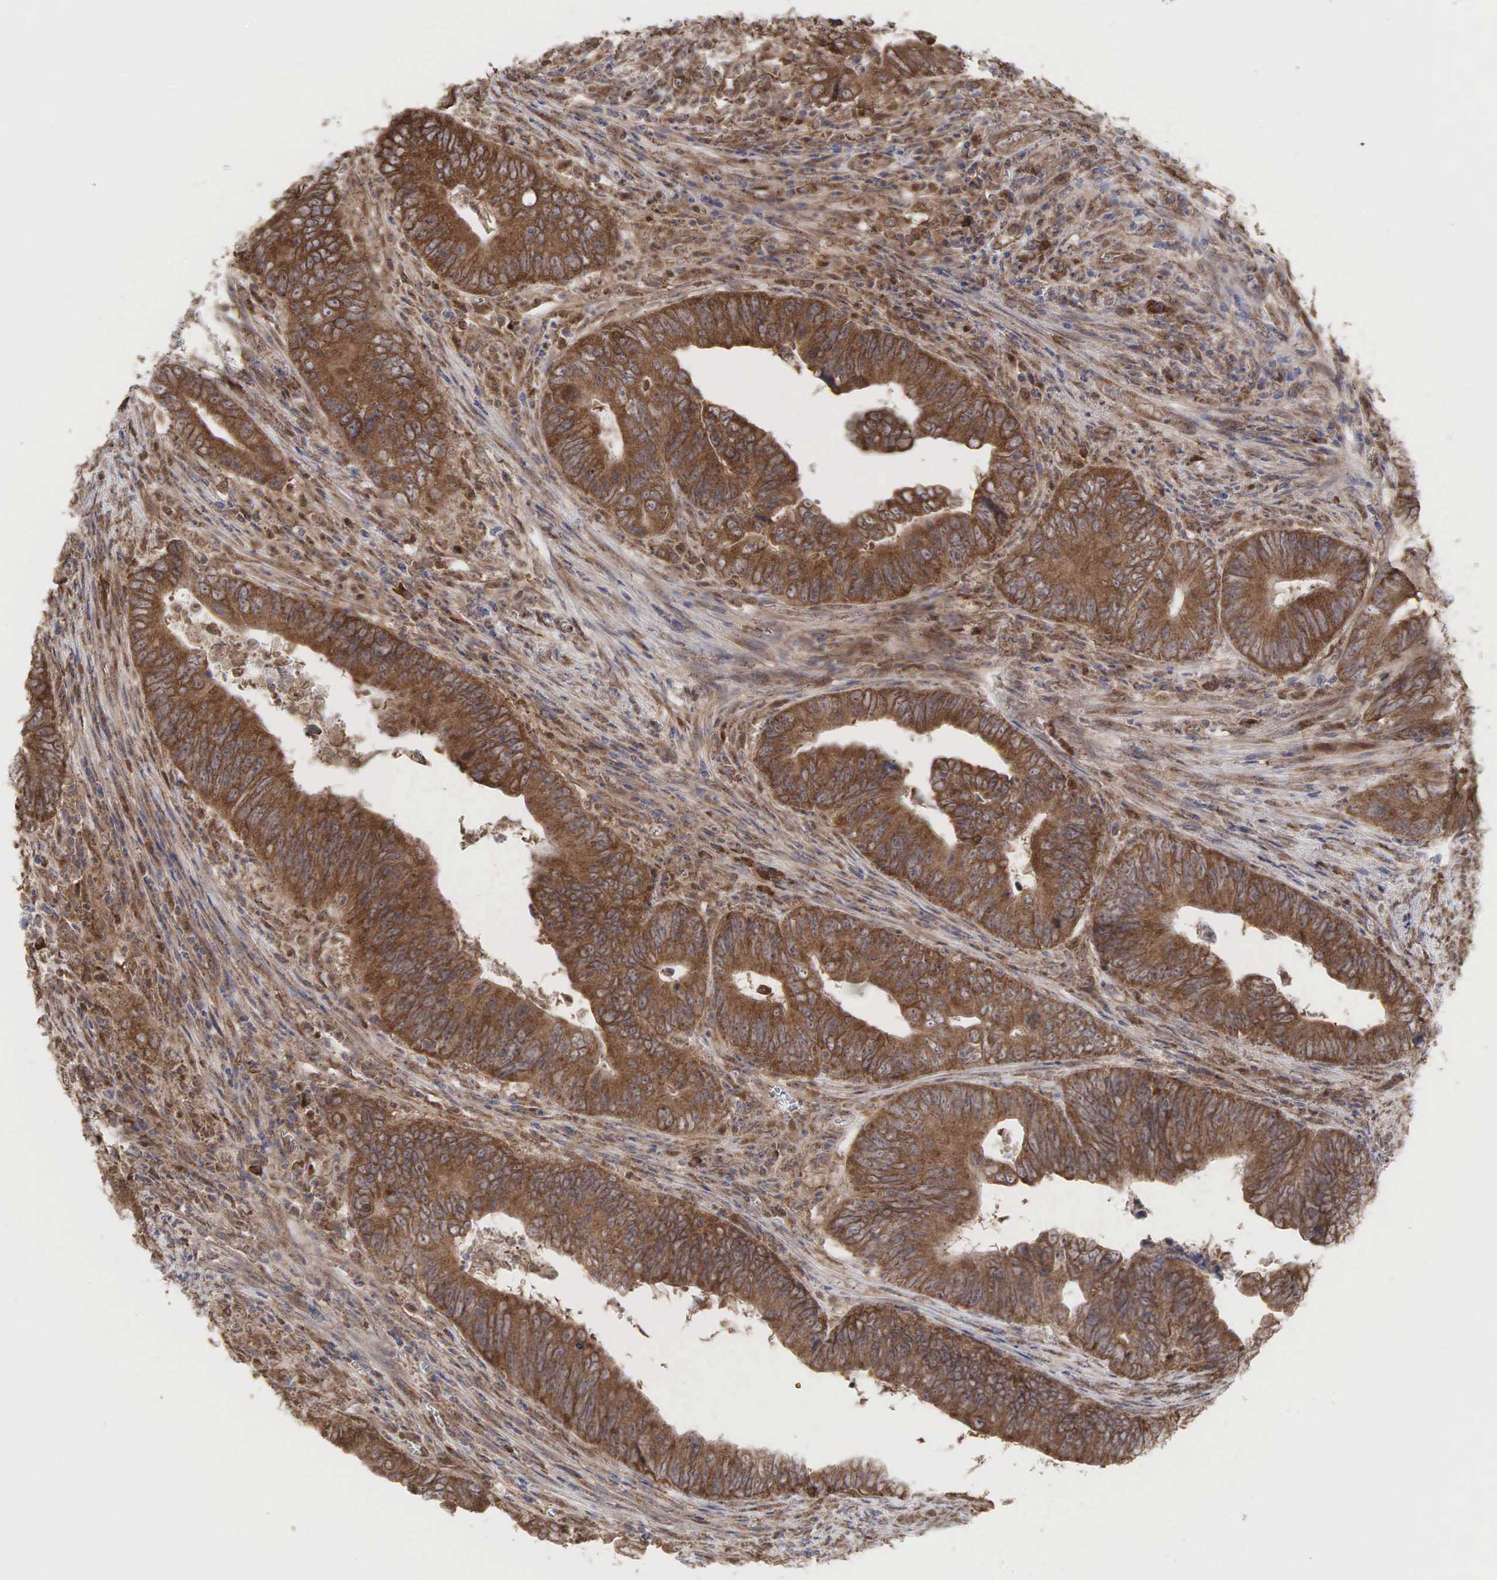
{"staining": {"intensity": "moderate", "quantity": ">75%", "location": "cytoplasmic/membranous"}, "tissue": "colorectal cancer", "cell_type": "Tumor cells", "image_type": "cancer", "snomed": [{"axis": "morphology", "description": "Adenocarcinoma, NOS"}, {"axis": "topography", "description": "Colon"}], "caption": "Colorectal cancer (adenocarcinoma) stained with a protein marker exhibits moderate staining in tumor cells.", "gene": "PABPC5", "patient": {"sex": "female", "age": 78}}